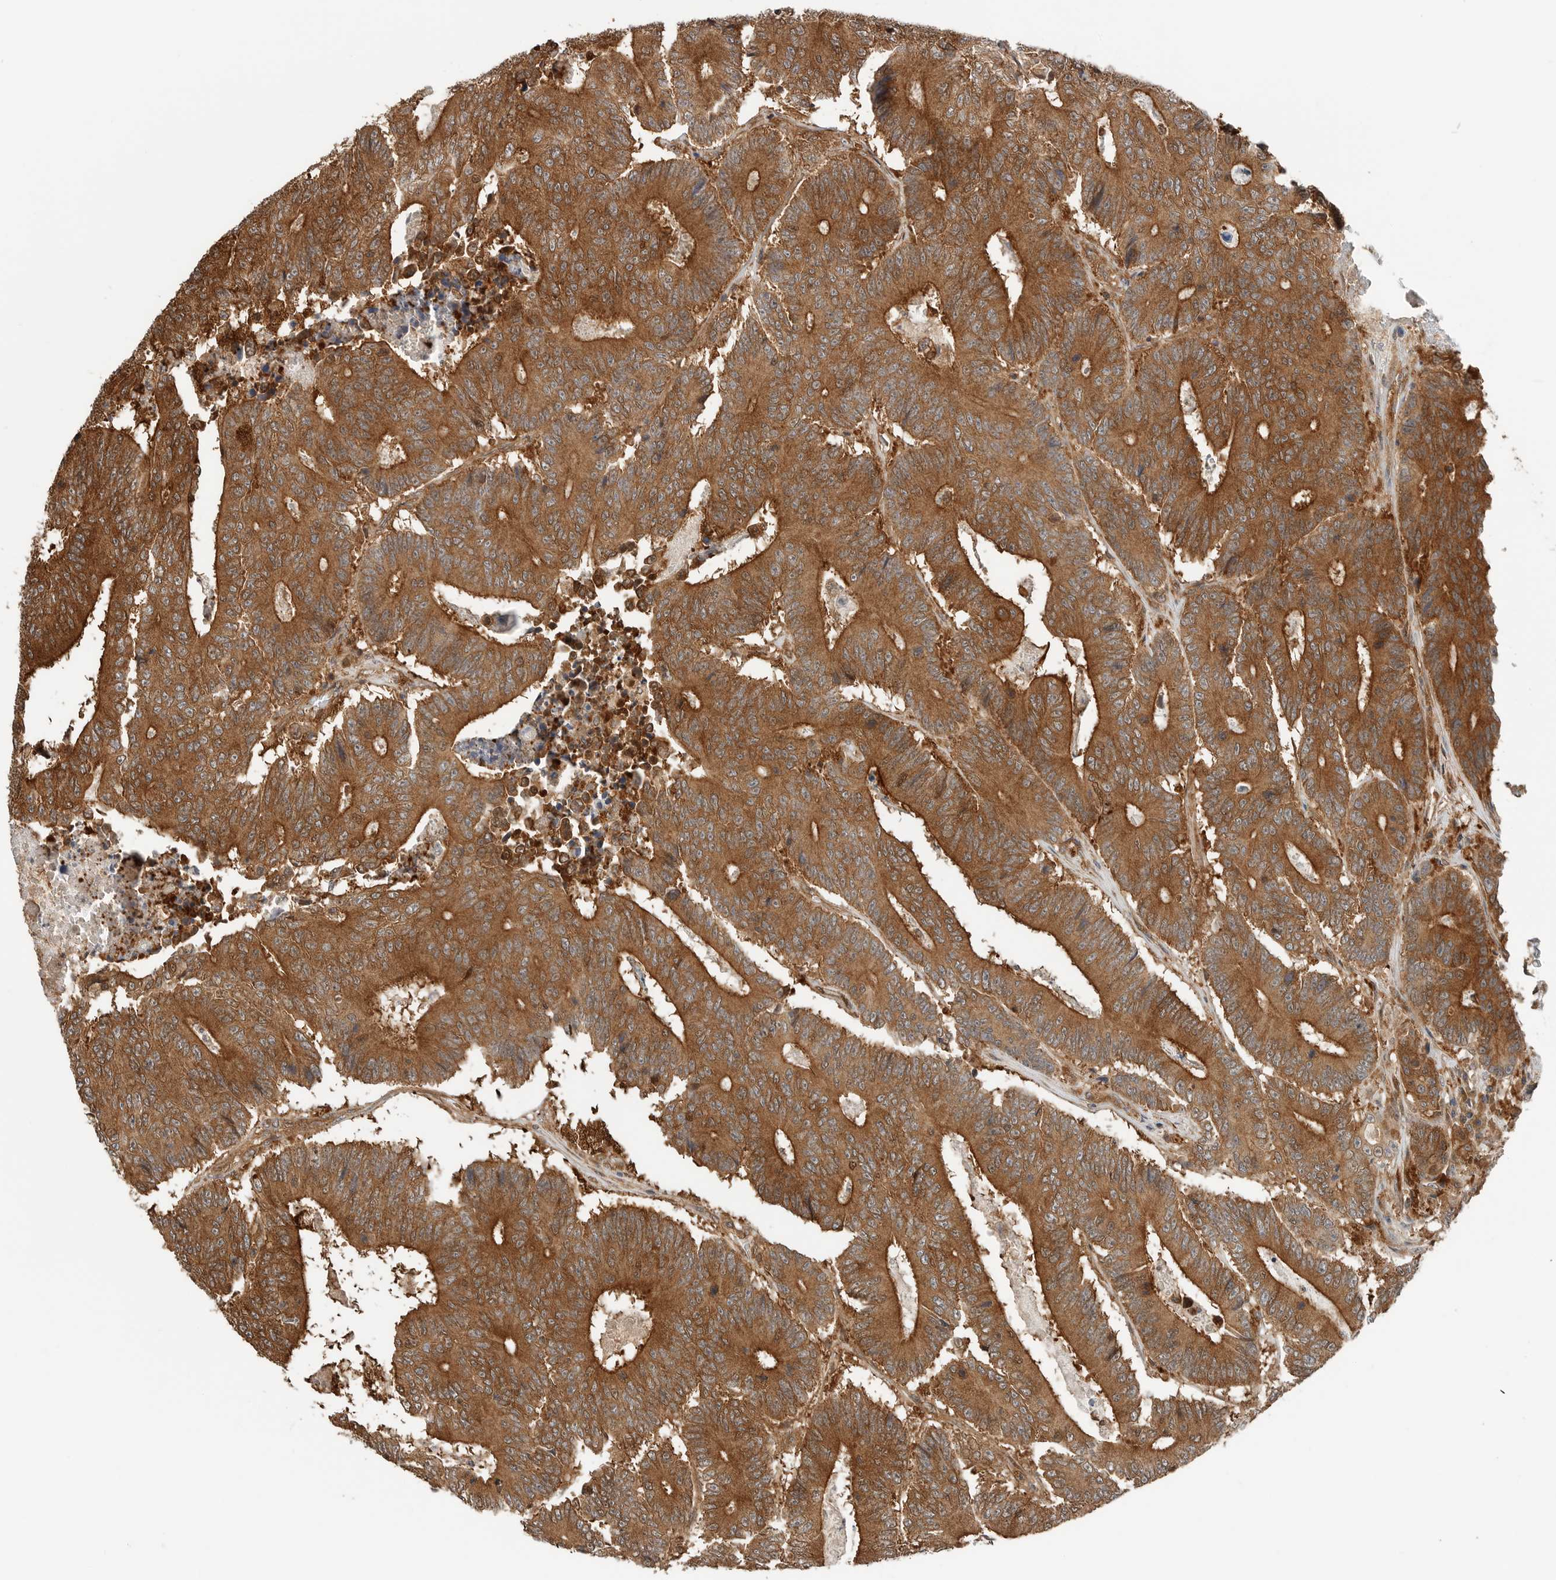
{"staining": {"intensity": "strong", "quantity": ">75%", "location": "cytoplasmic/membranous"}, "tissue": "colorectal cancer", "cell_type": "Tumor cells", "image_type": "cancer", "snomed": [{"axis": "morphology", "description": "Adenocarcinoma, NOS"}, {"axis": "topography", "description": "Colon"}], "caption": "This is an image of immunohistochemistry (IHC) staining of colorectal cancer, which shows strong staining in the cytoplasmic/membranous of tumor cells.", "gene": "XPNPEP1", "patient": {"sex": "male", "age": 83}}